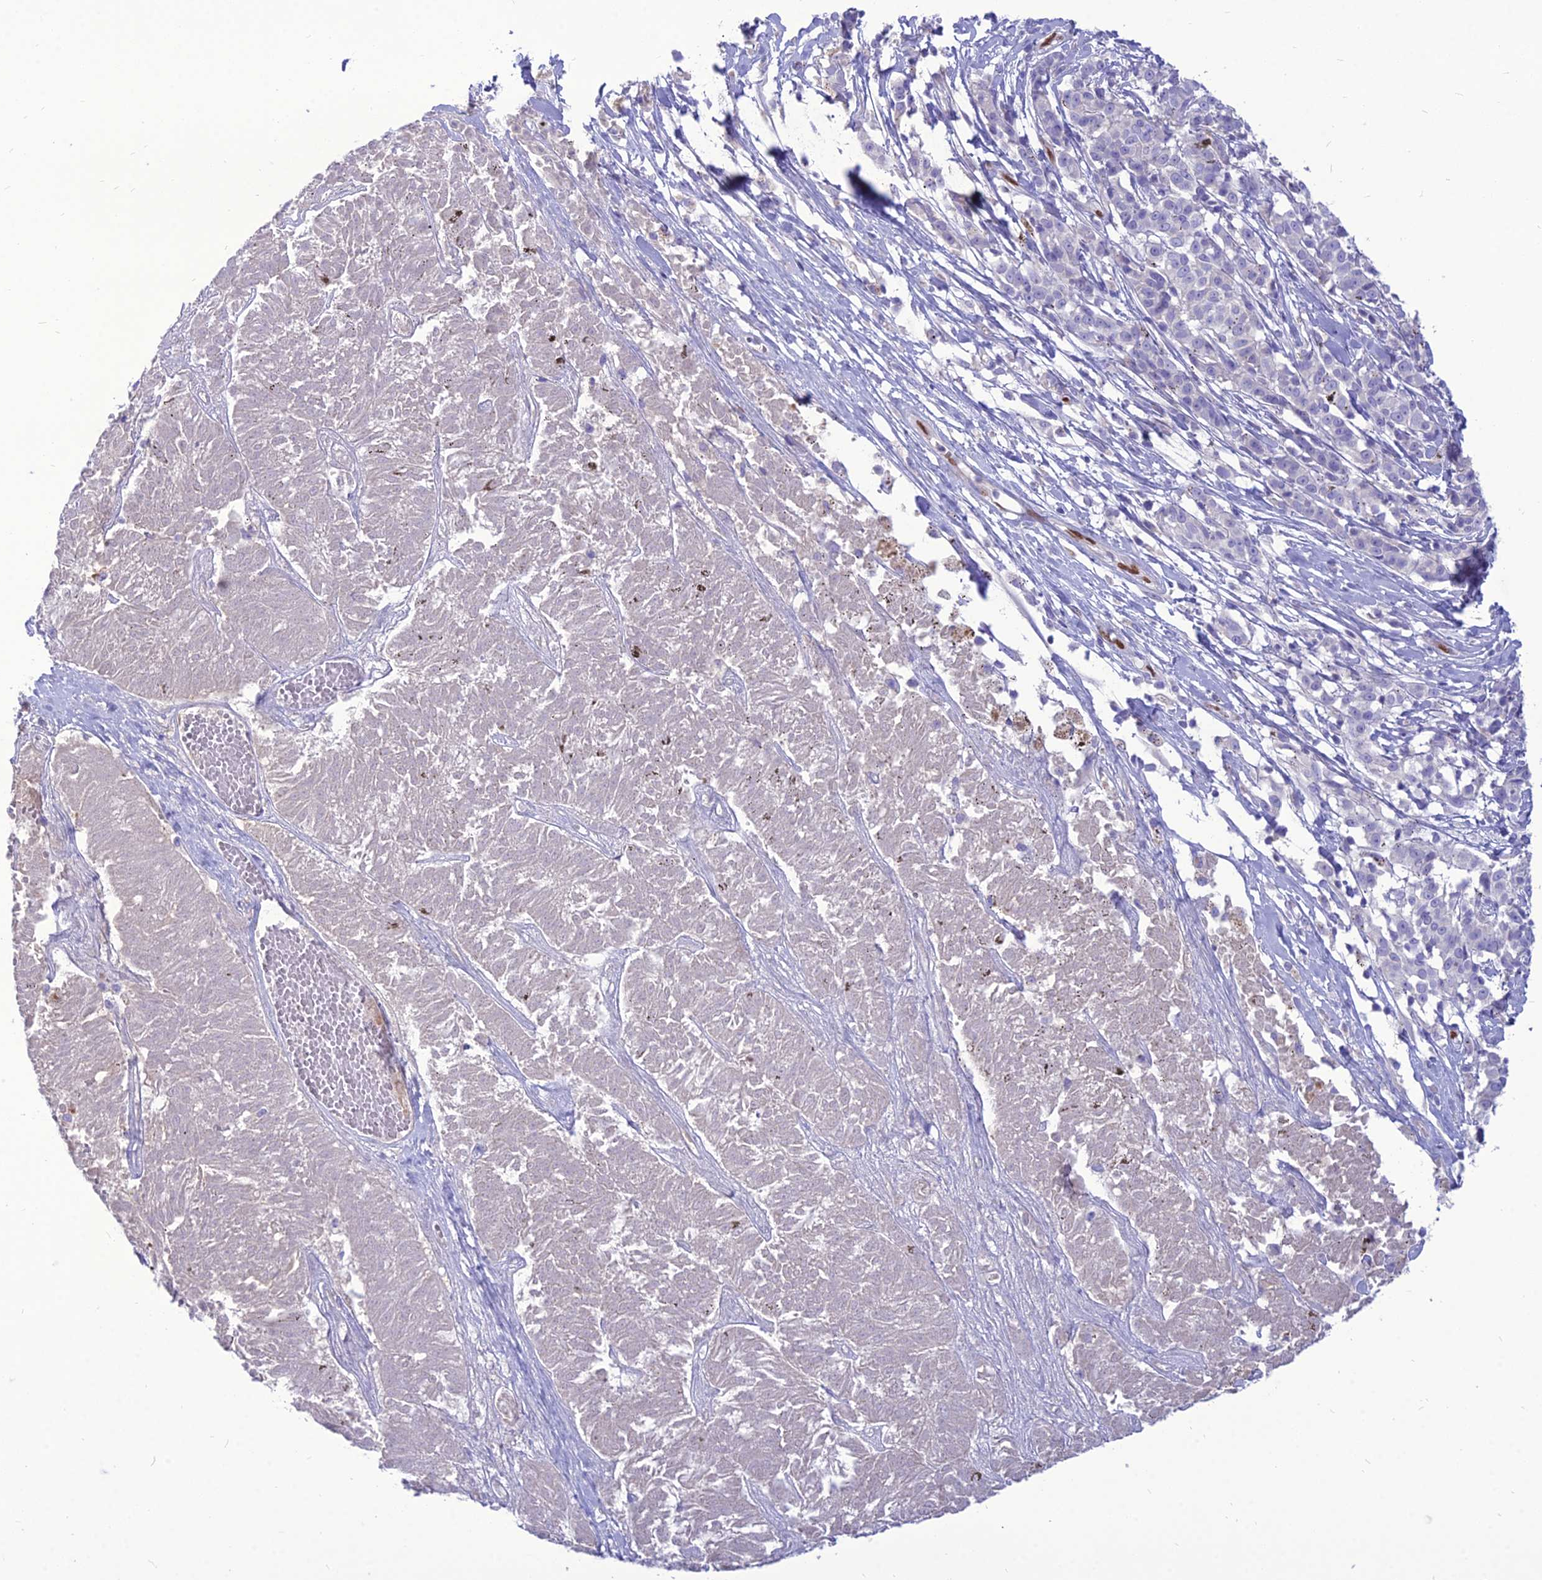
{"staining": {"intensity": "negative", "quantity": "none", "location": "none"}, "tissue": "melanoma", "cell_type": "Tumor cells", "image_type": "cancer", "snomed": [{"axis": "morphology", "description": "Malignant melanoma, NOS"}, {"axis": "topography", "description": "Skin"}], "caption": "Protein analysis of melanoma shows no significant positivity in tumor cells. (Stains: DAB (3,3'-diaminobenzidine) immunohistochemistry (IHC) with hematoxylin counter stain, Microscopy: brightfield microscopy at high magnification).", "gene": "NOVA2", "patient": {"sex": "female", "age": 72}}